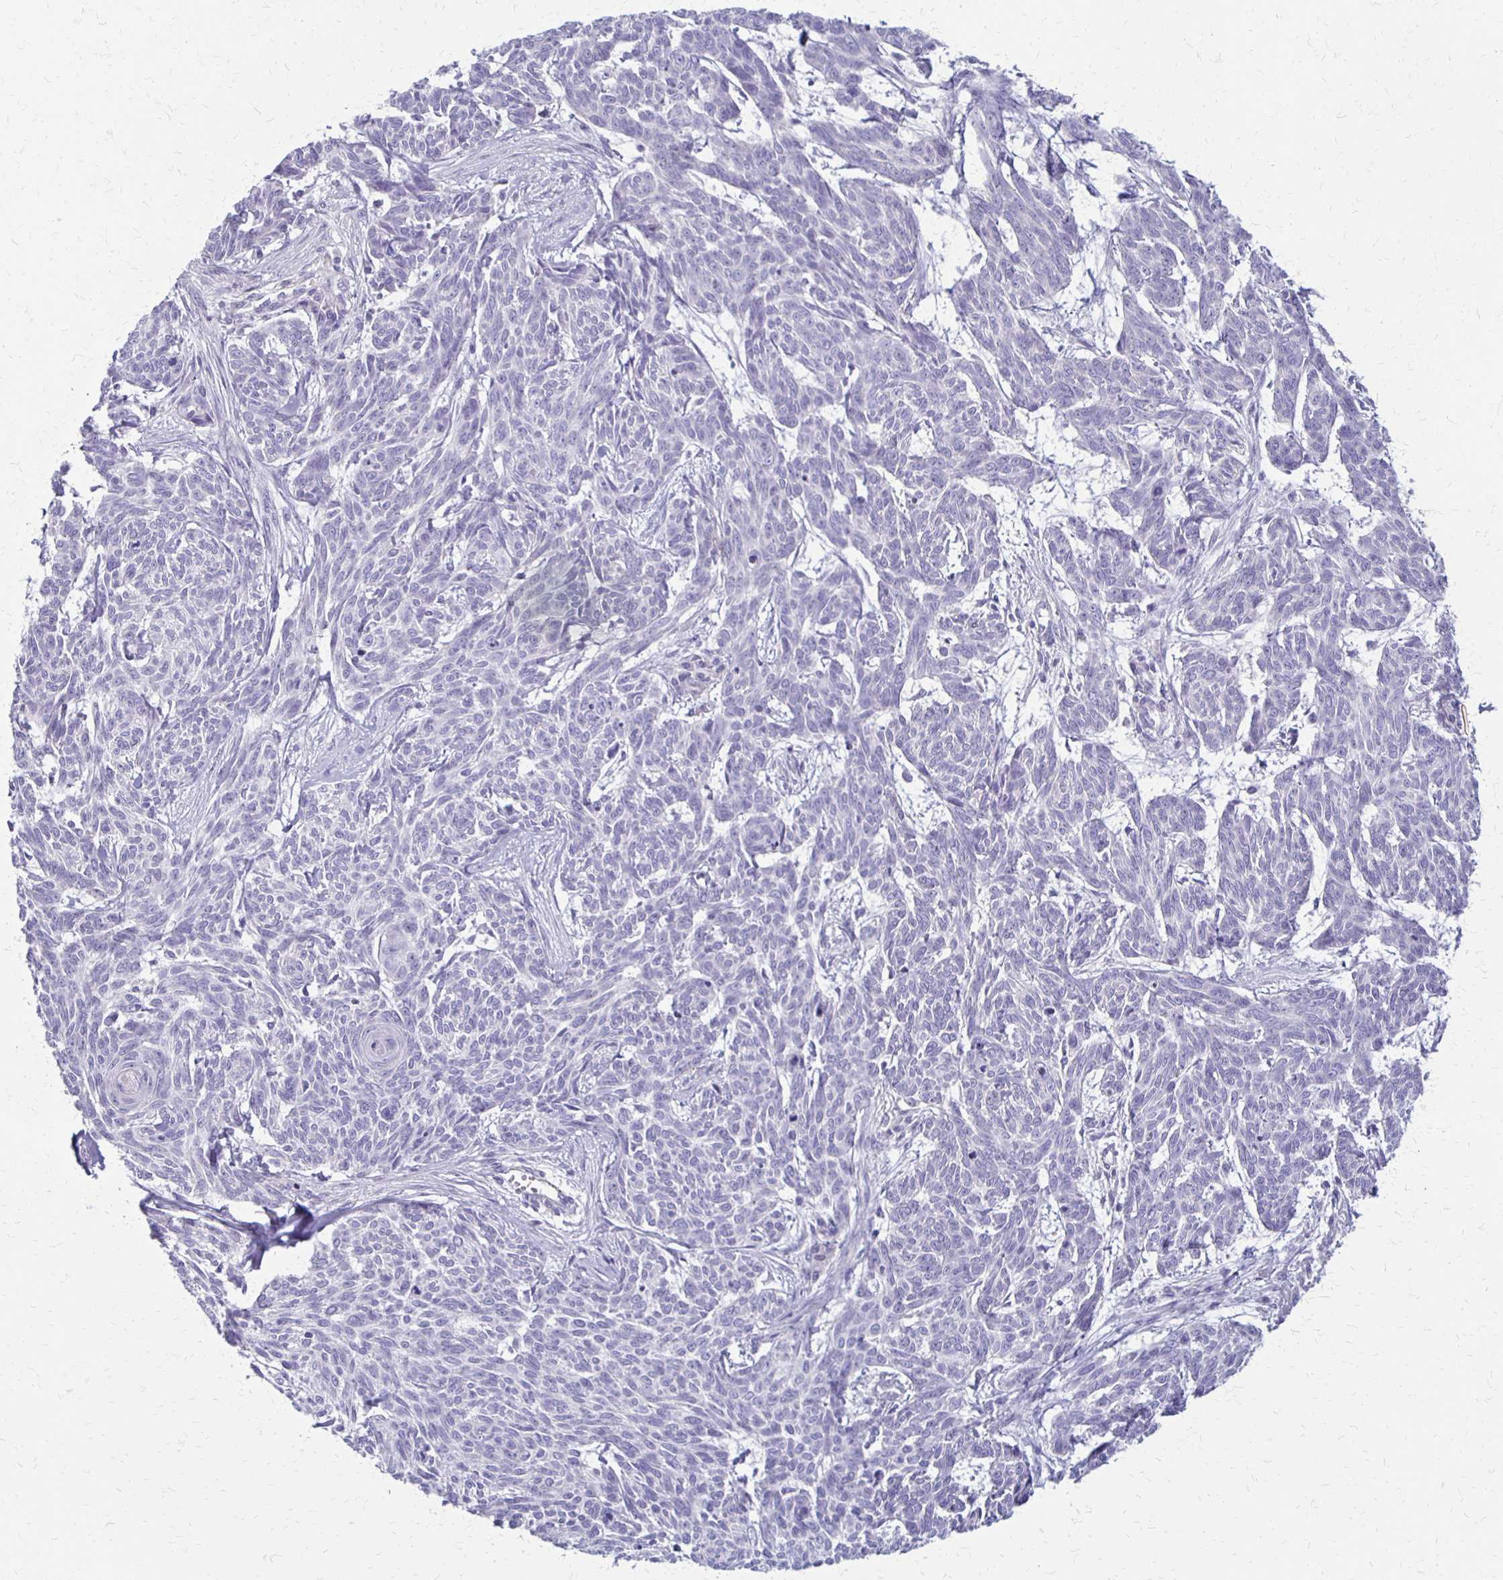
{"staining": {"intensity": "negative", "quantity": "none", "location": "none"}, "tissue": "skin cancer", "cell_type": "Tumor cells", "image_type": "cancer", "snomed": [{"axis": "morphology", "description": "Basal cell carcinoma"}, {"axis": "topography", "description": "Skin"}], "caption": "This histopathology image is of skin basal cell carcinoma stained with immunohistochemistry (IHC) to label a protein in brown with the nuclei are counter-stained blue. There is no expression in tumor cells.", "gene": "RHOC", "patient": {"sex": "female", "age": 93}}